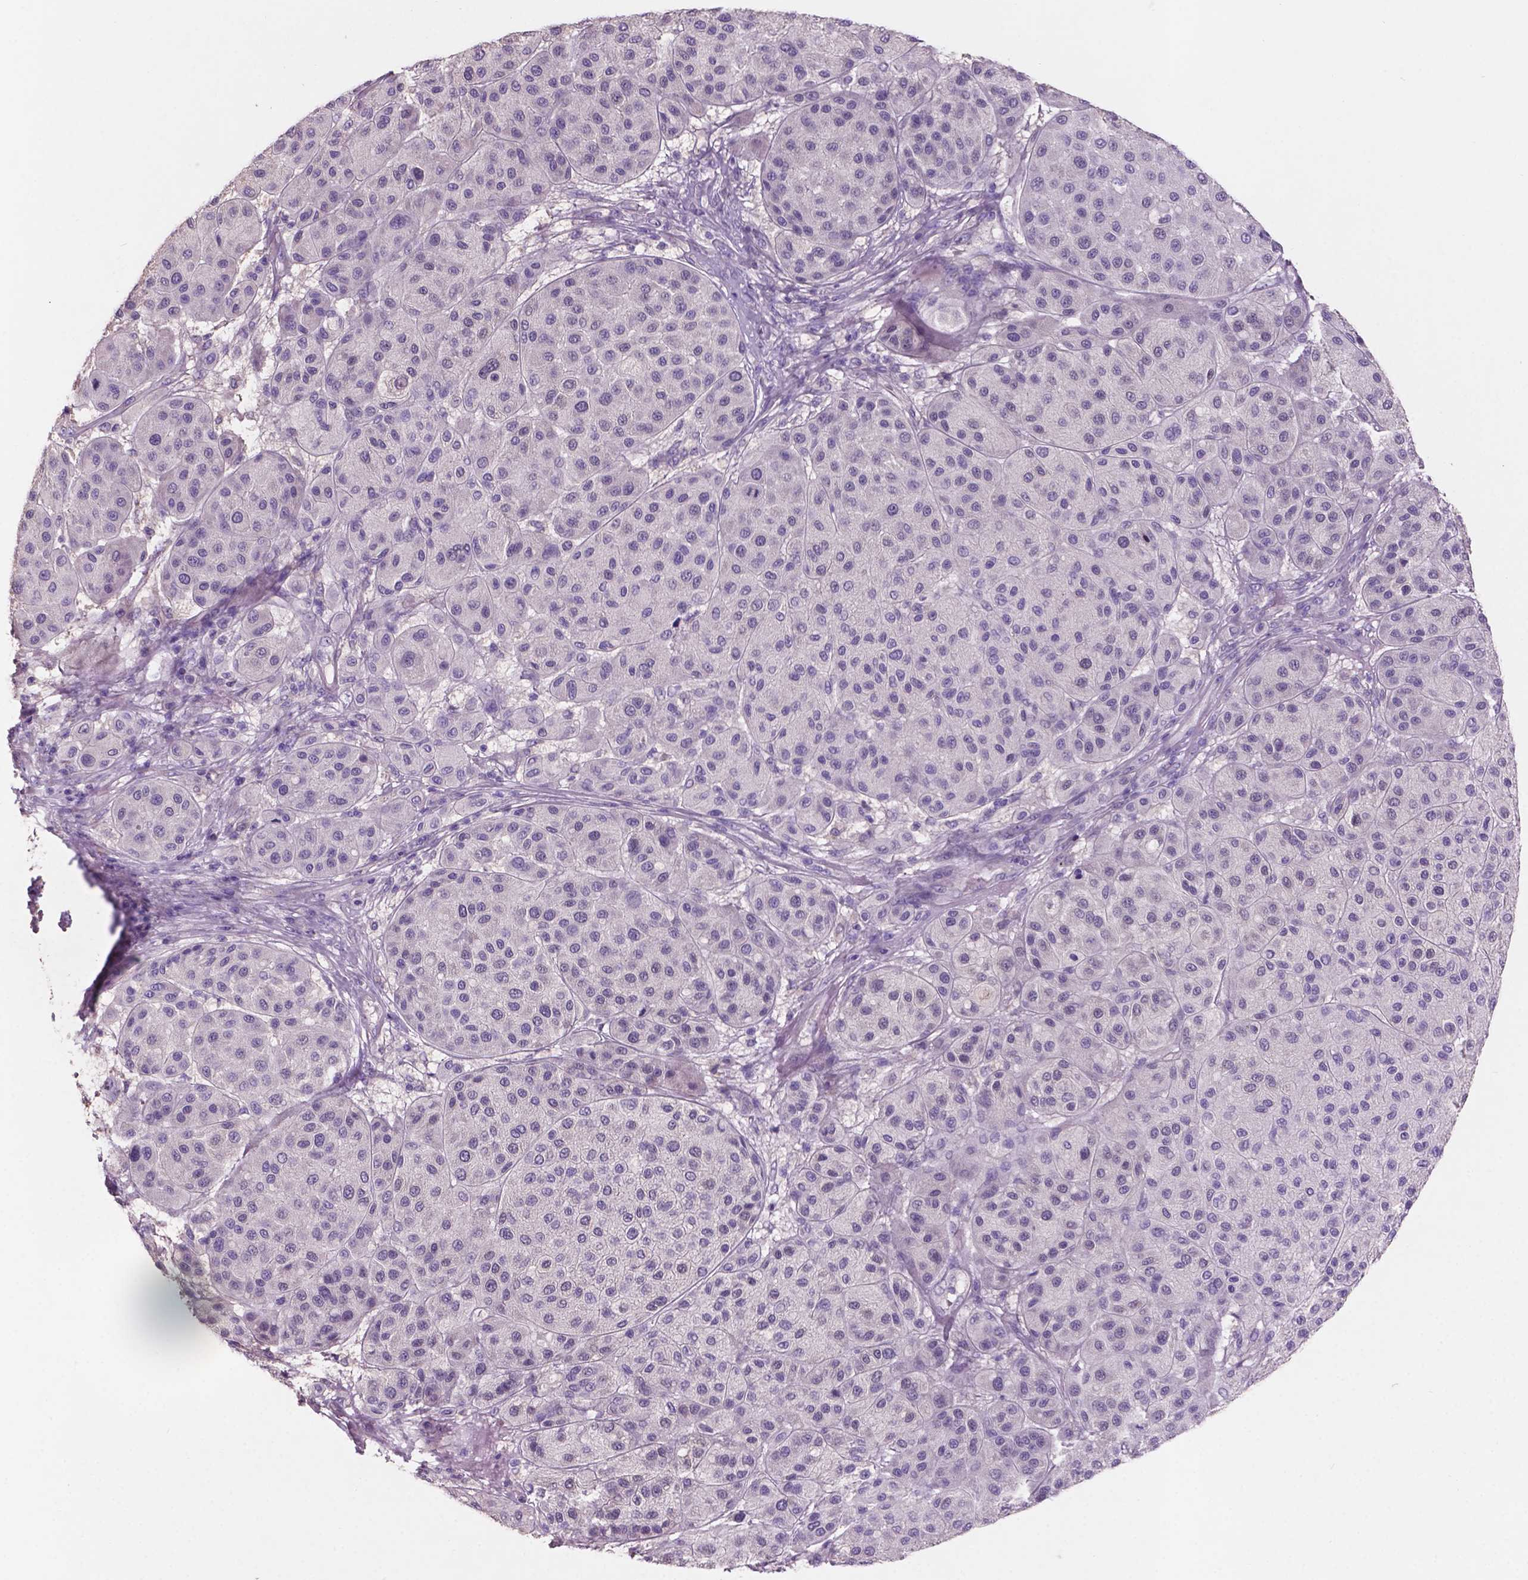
{"staining": {"intensity": "negative", "quantity": "none", "location": "none"}, "tissue": "melanoma", "cell_type": "Tumor cells", "image_type": "cancer", "snomed": [{"axis": "morphology", "description": "Malignant melanoma, Metastatic site"}, {"axis": "topography", "description": "Smooth muscle"}], "caption": "The histopathology image displays no significant positivity in tumor cells of melanoma.", "gene": "SBSN", "patient": {"sex": "male", "age": 41}}